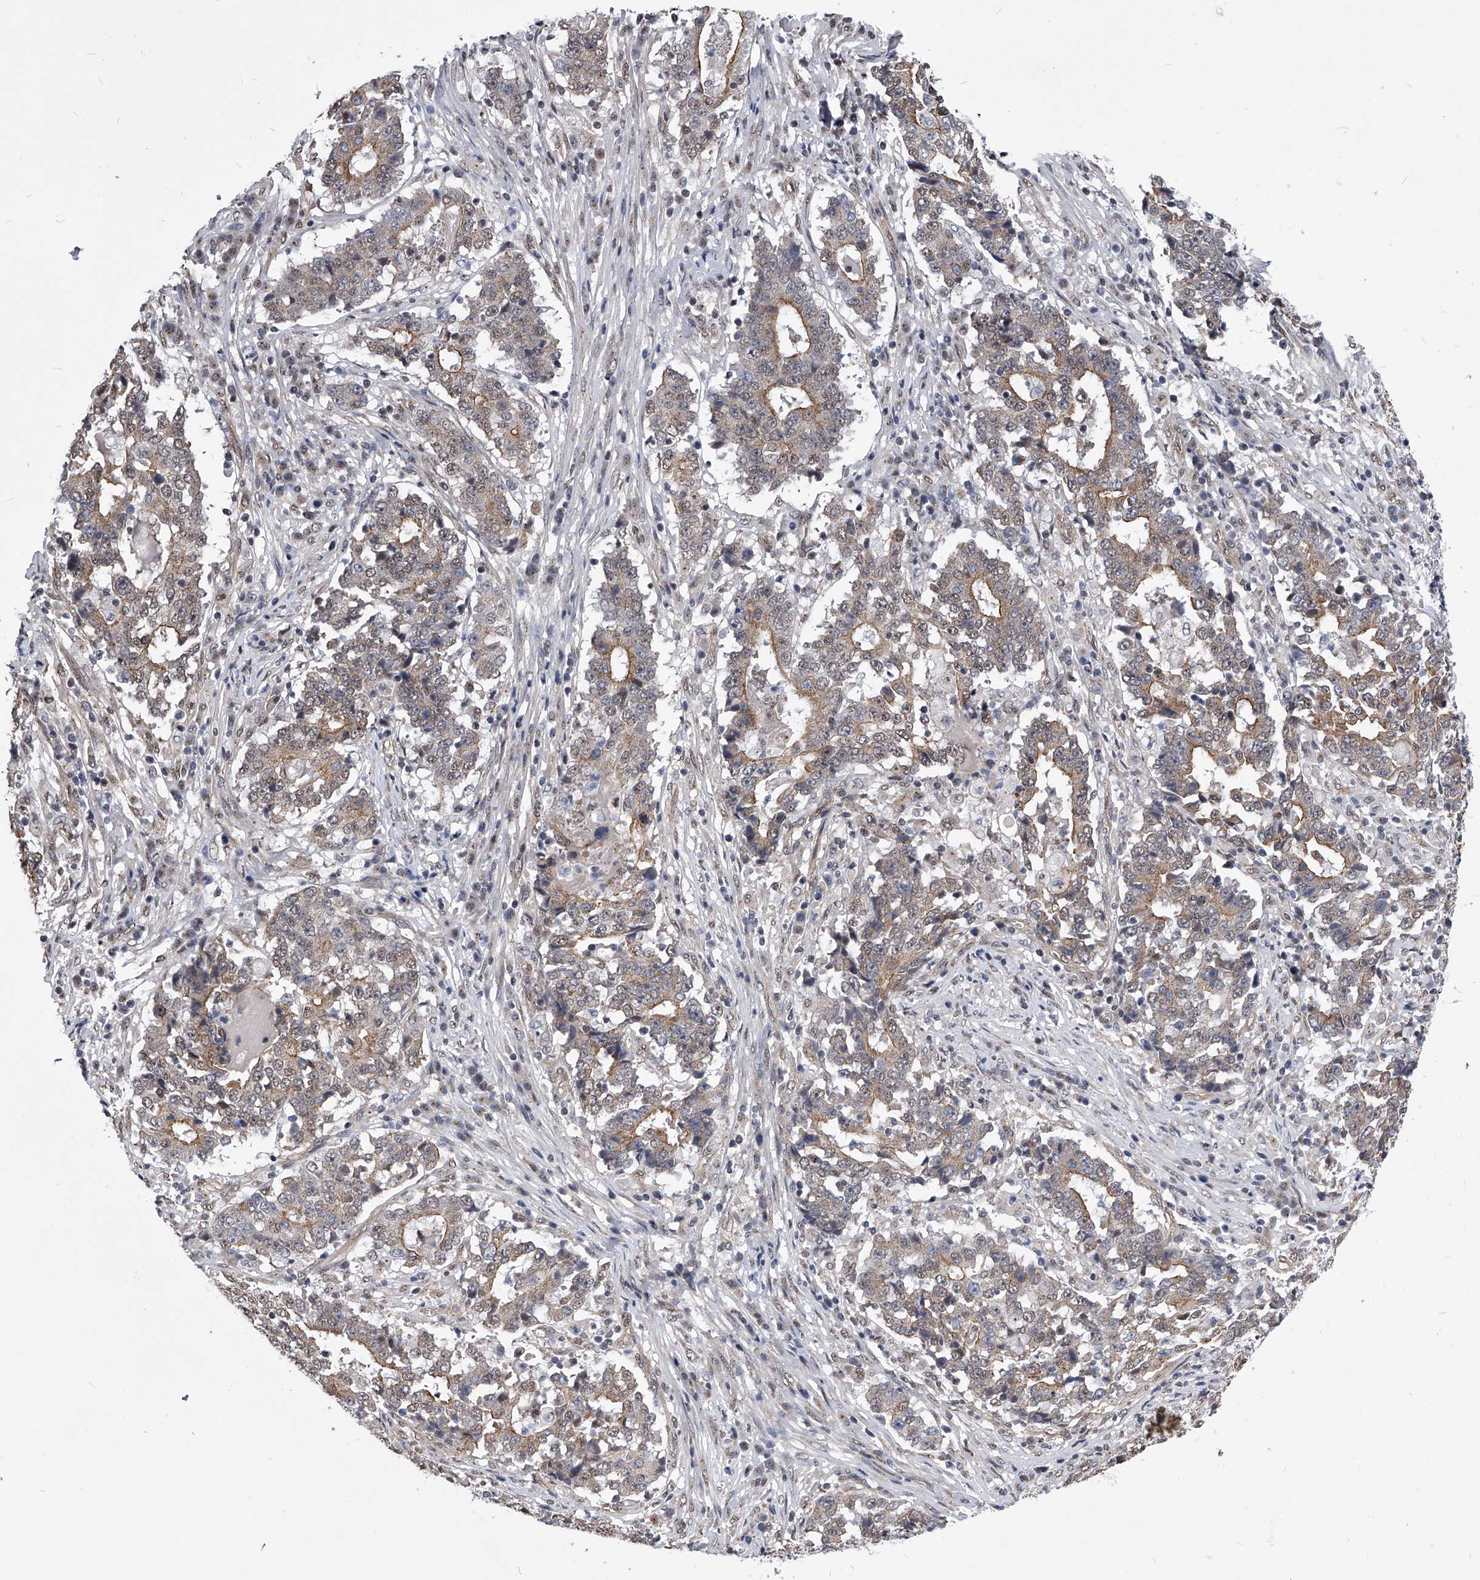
{"staining": {"intensity": "moderate", "quantity": "<25%", "location": "cytoplasmic/membranous"}, "tissue": "stomach cancer", "cell_type": "Tumor cells", "image_type": "cancer", "snomed": [{"axis": "morphology", "description": "Adenocarcinoma, NOS"}, {"axis": "topography", "description": "Stomach"}], "caption": "Human stomach adenocarcinoma stained with a protein marker displays moderate staining in tumor cells.", "gene": "ZNF76", "patient": {"sex": "male", "age": 59}}